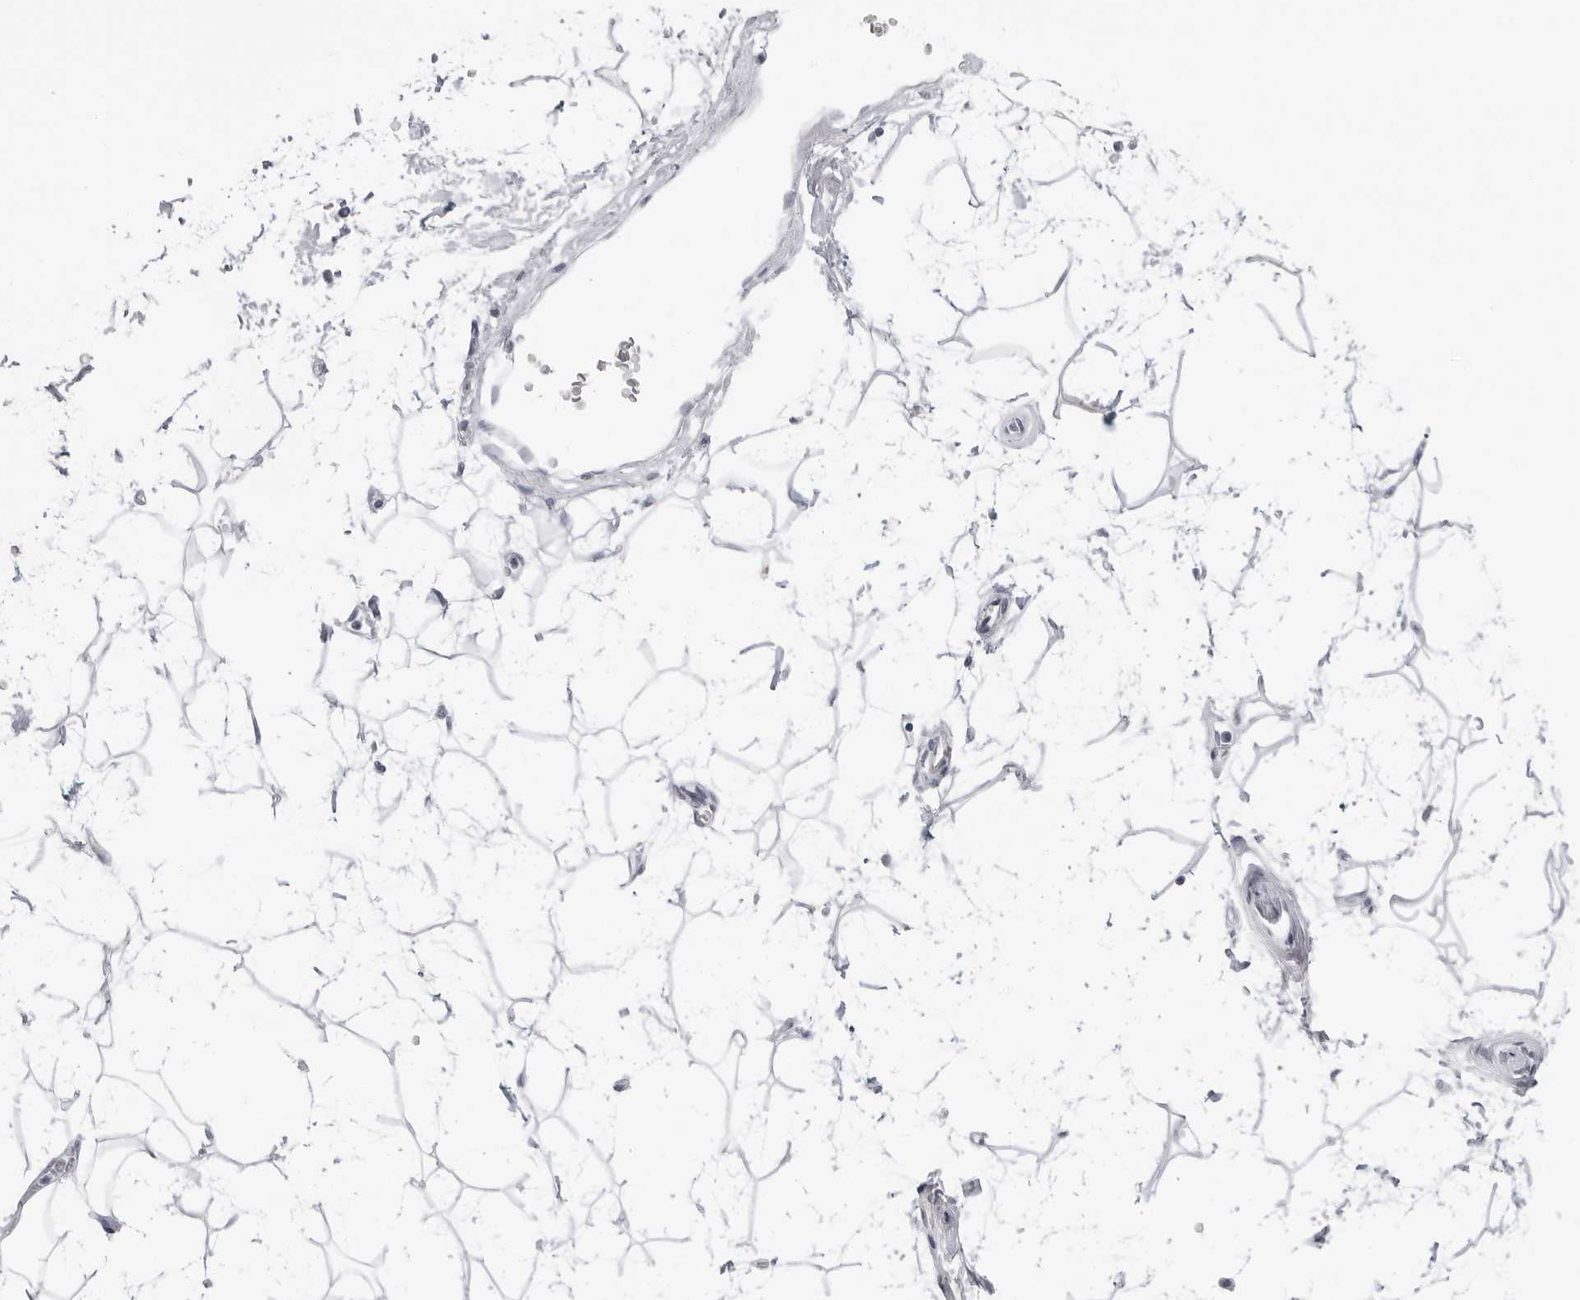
{"staining": {"intensity": "negative", "quantity": "none", "location": "none"}, "tissue": "adipose tissue", "cell_type": "Adipocytes", "image_type": "normal", "snomed": [{"axis": "morphology", "description": "Normal tissue, NOS"}, {"axis": "topography", "description": "Soft tissue"}], "caption": "This is an IHC image of benign adipose tissue. There is no staining in adipocytes.", "gene": "AMPD1", "patient": {"sex": "male", "age": 72}}